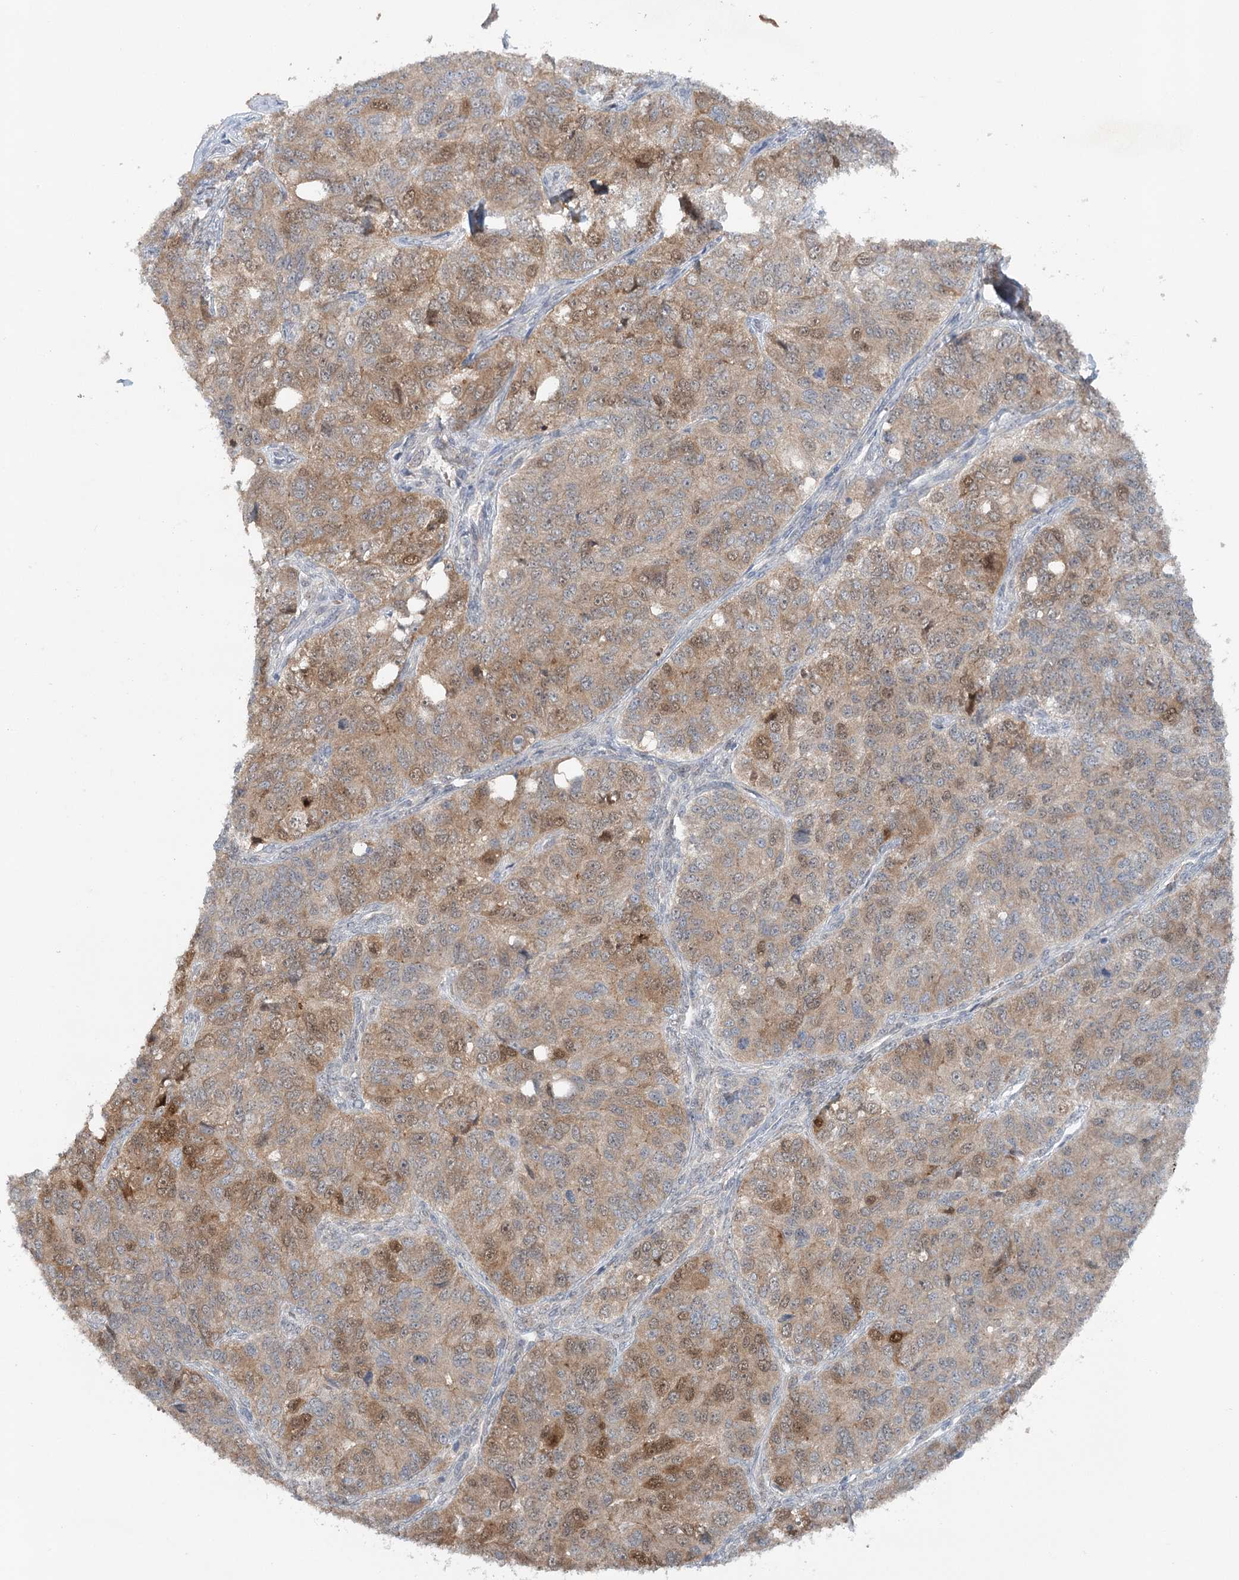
{"staining": {"intensity": "strong", "quantity": "25%-75%", "location": "cytoplasmic/membranous,nuclear"}, "tissue": "ovarian cancer", "cell_type": "Tumor cells", "image_type": "cancer", "snomed": [{"axis": "morphology", "description": "Carcinoma, endometroid"}, {"axis": "topography", "description": "Ovary"}], "caption": "Immunohistochemistry (DAB (3,3'-diaminobenzidine)) staining of endometroid carcinoma (ovarian) exhibits strong cytoplasmic/membranous and nuclear protein positivity in approximately 25%-75% of tumor cells.", "gene": "GBE1", "patient": {"sex": "female", "age": 51}}